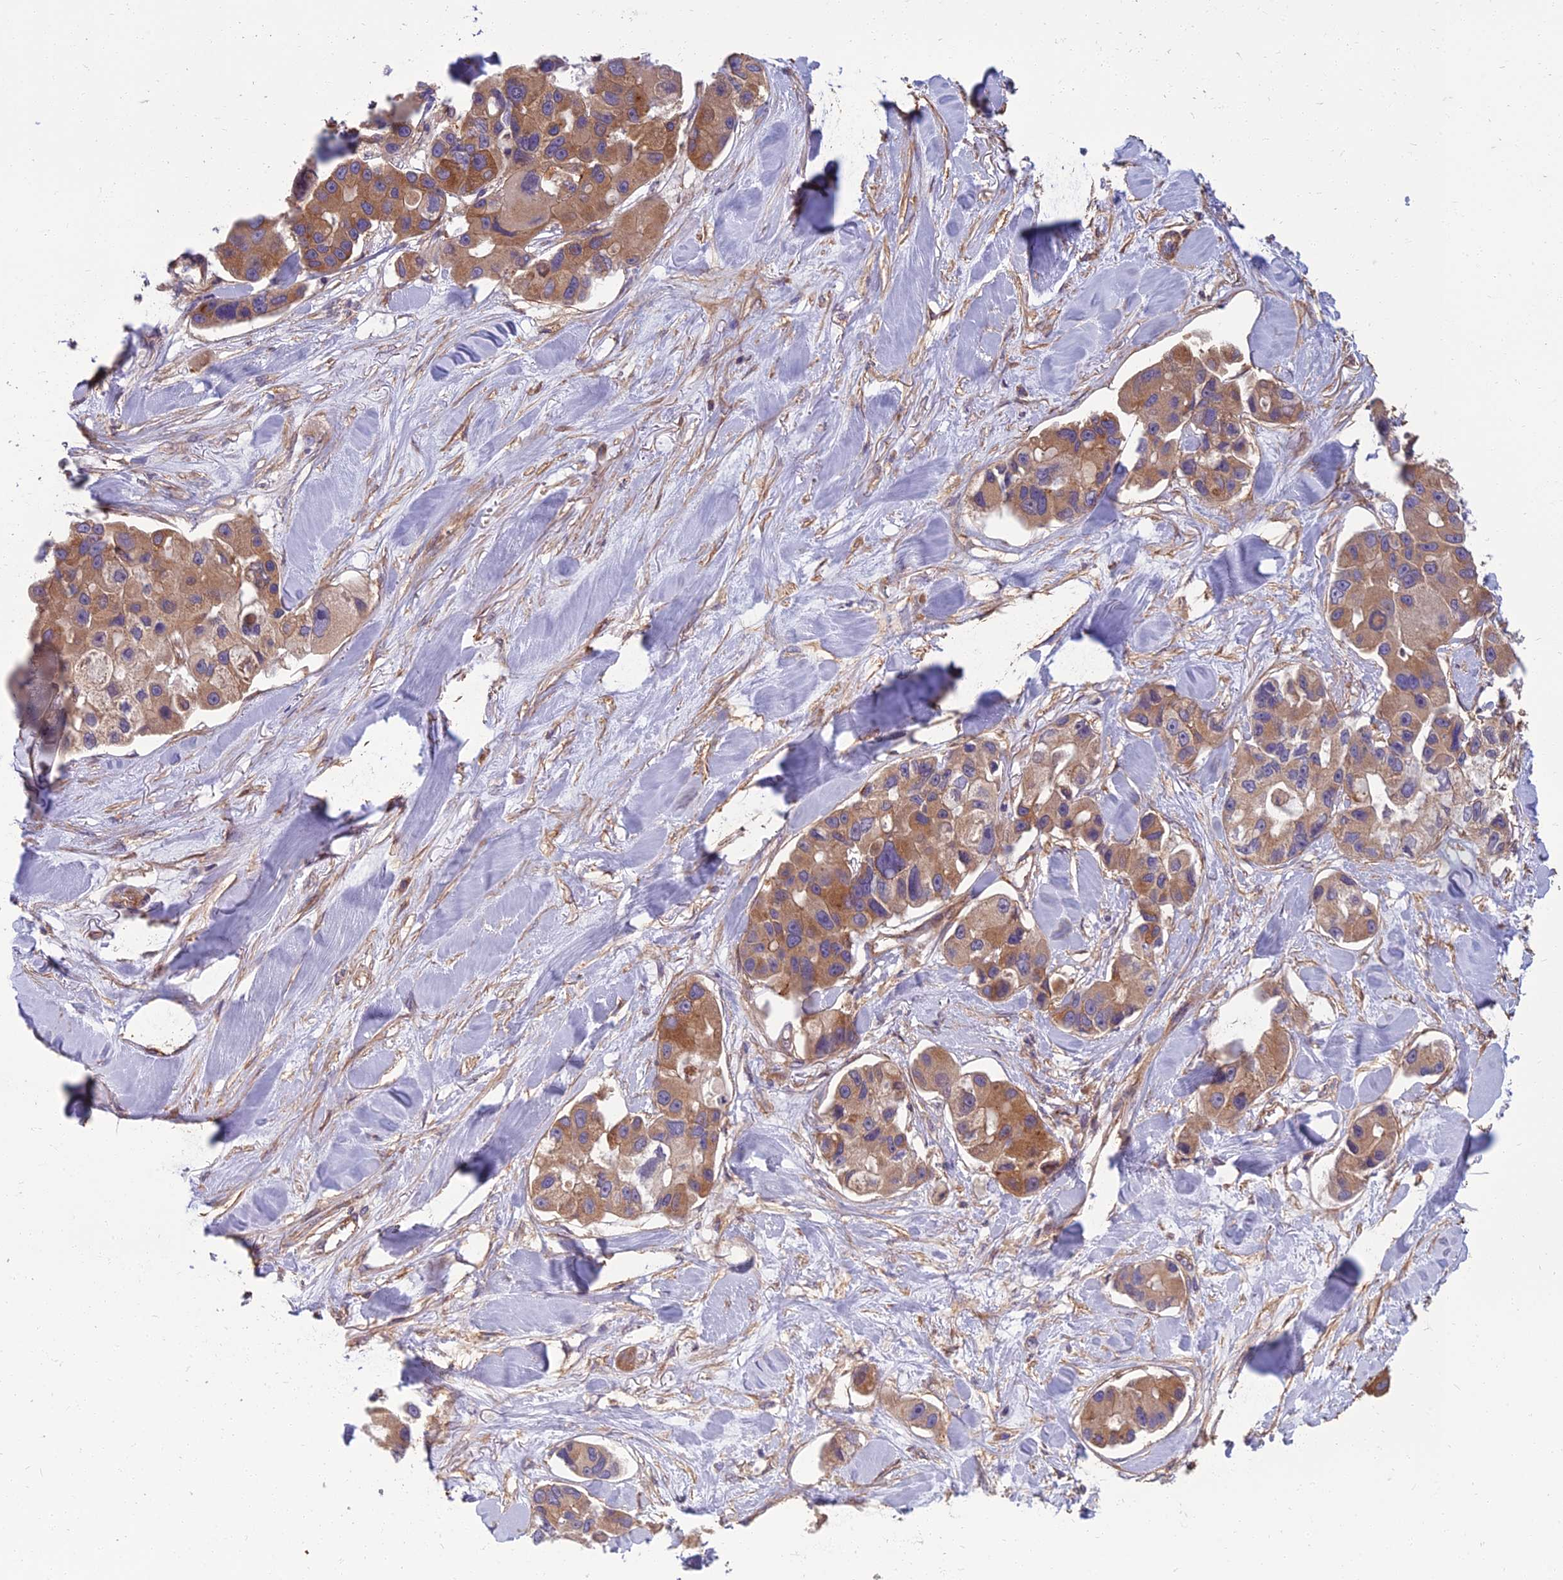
{"staining": {"intensity": "moderate", "quantity": ">75%", "location": "cytoplasmic/membranous"}, "tissue": "lung cancer", "cell_type": "Tumor cells", "image_type": "cancer", "snomed": [{"axis": "morphology", "description": "Adenocarcinoma, NOS"}, {"axis": "topography", "description": "Lung"}], "caption": "Human lung cancer (adenocarcinoma) stained for a protein (brown) exhibits moderate cytoplasmic/membranous positive staining in approximately >75% of tumor cells.", "gene": "WDR24", "patient": {"sex": "female", "age": 54}}